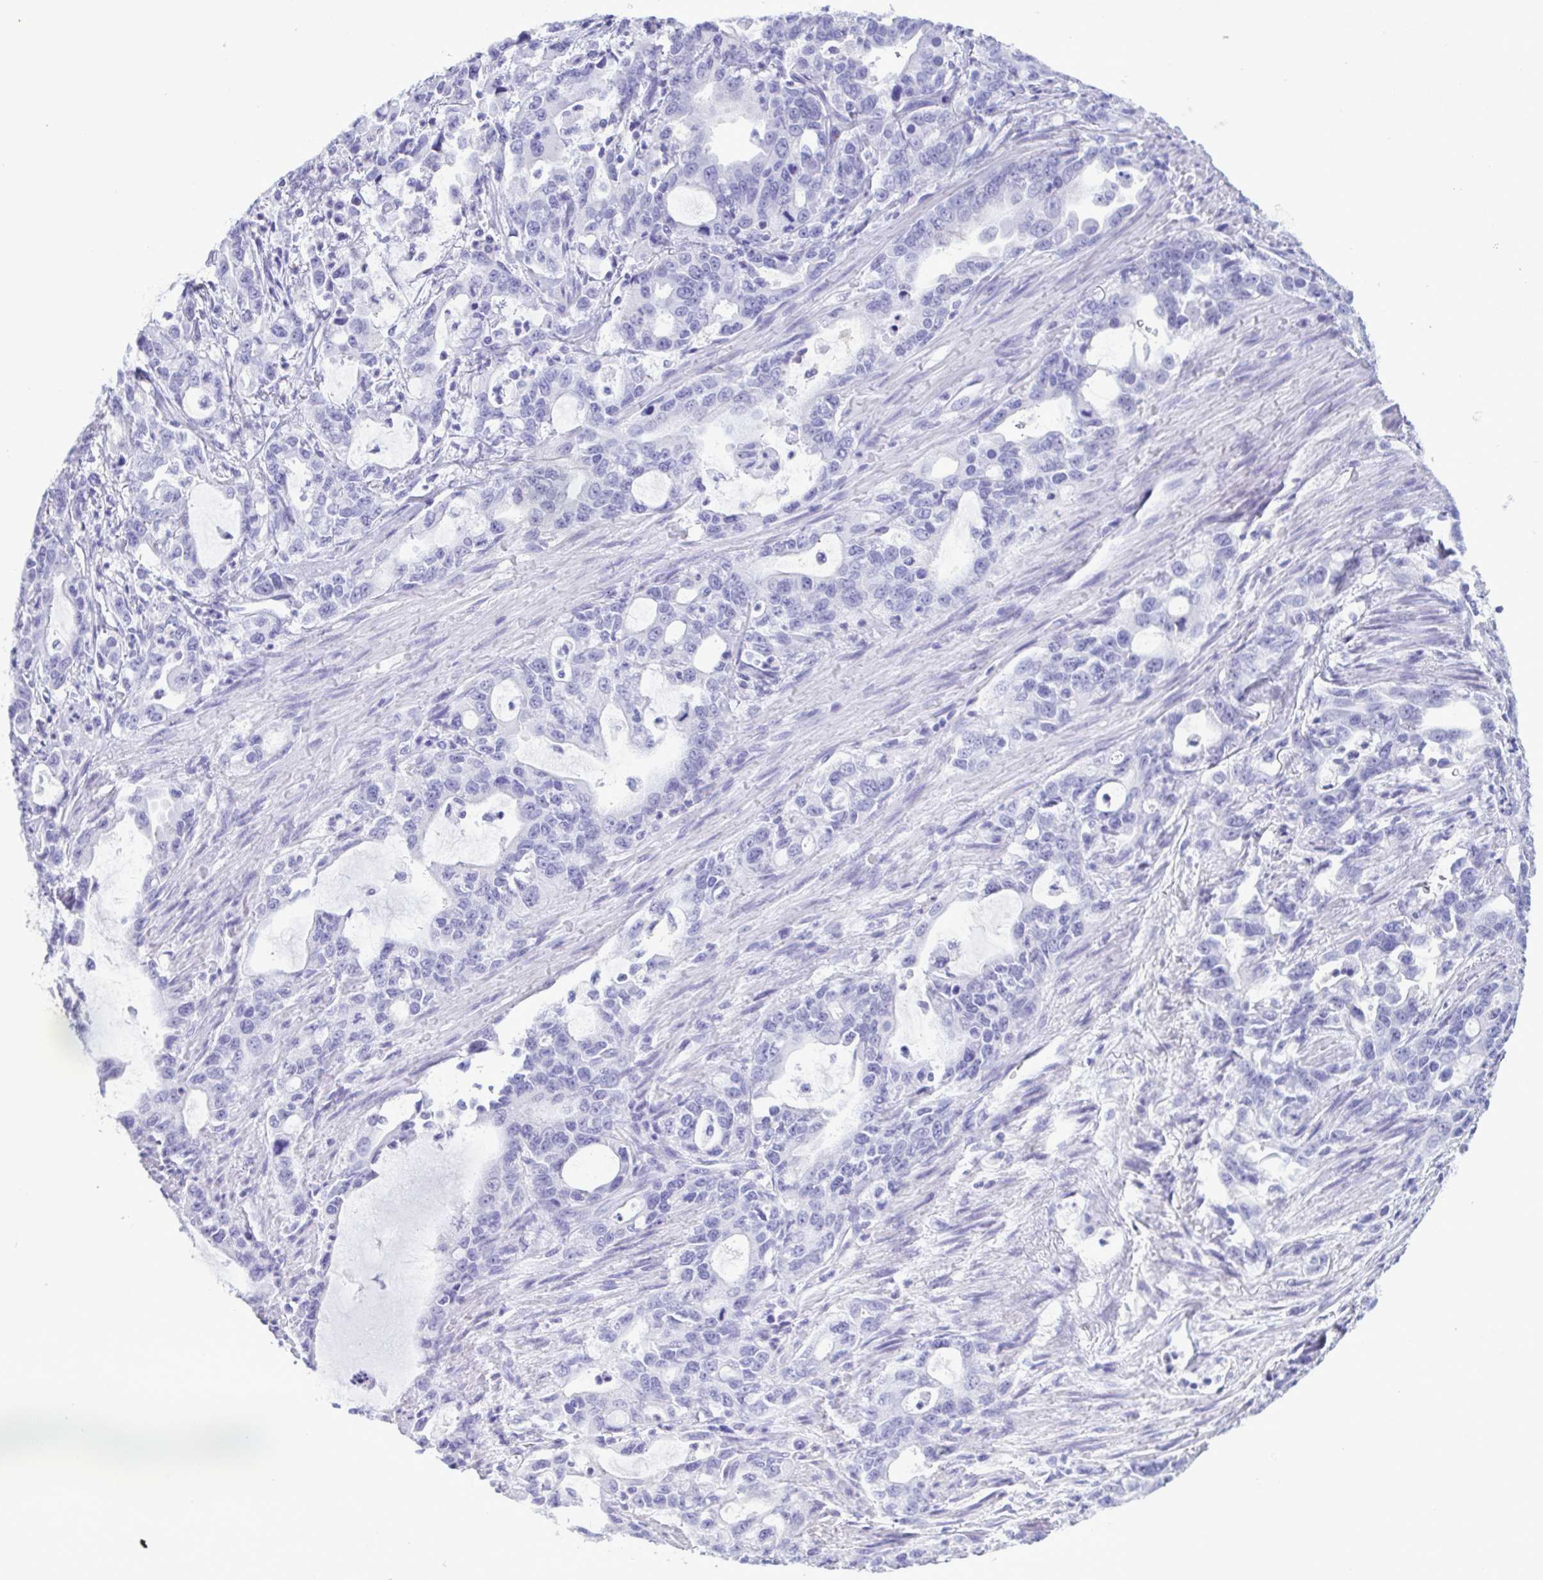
{"staining": {"intensity": "negative", "quantity": "none", "location": "none"}, "tissue": "stomach cancer", "cell_type": "Tumor cells", "image_type": "cancer", "snomed": [{"axis": "morphology", "description": "Adenocarcinoma, NOS"}, {"axis": "topography", "description": "Stomach, upper"}], "caption": "DAB (3,3'-diaminobenzidine) immunohistochemical staining of stomach cancer (adenocarcinoma) exhibits no significant expression in tumor cells.", "gene": "LTF", "patient": {"sex": "male", "age": 85}}